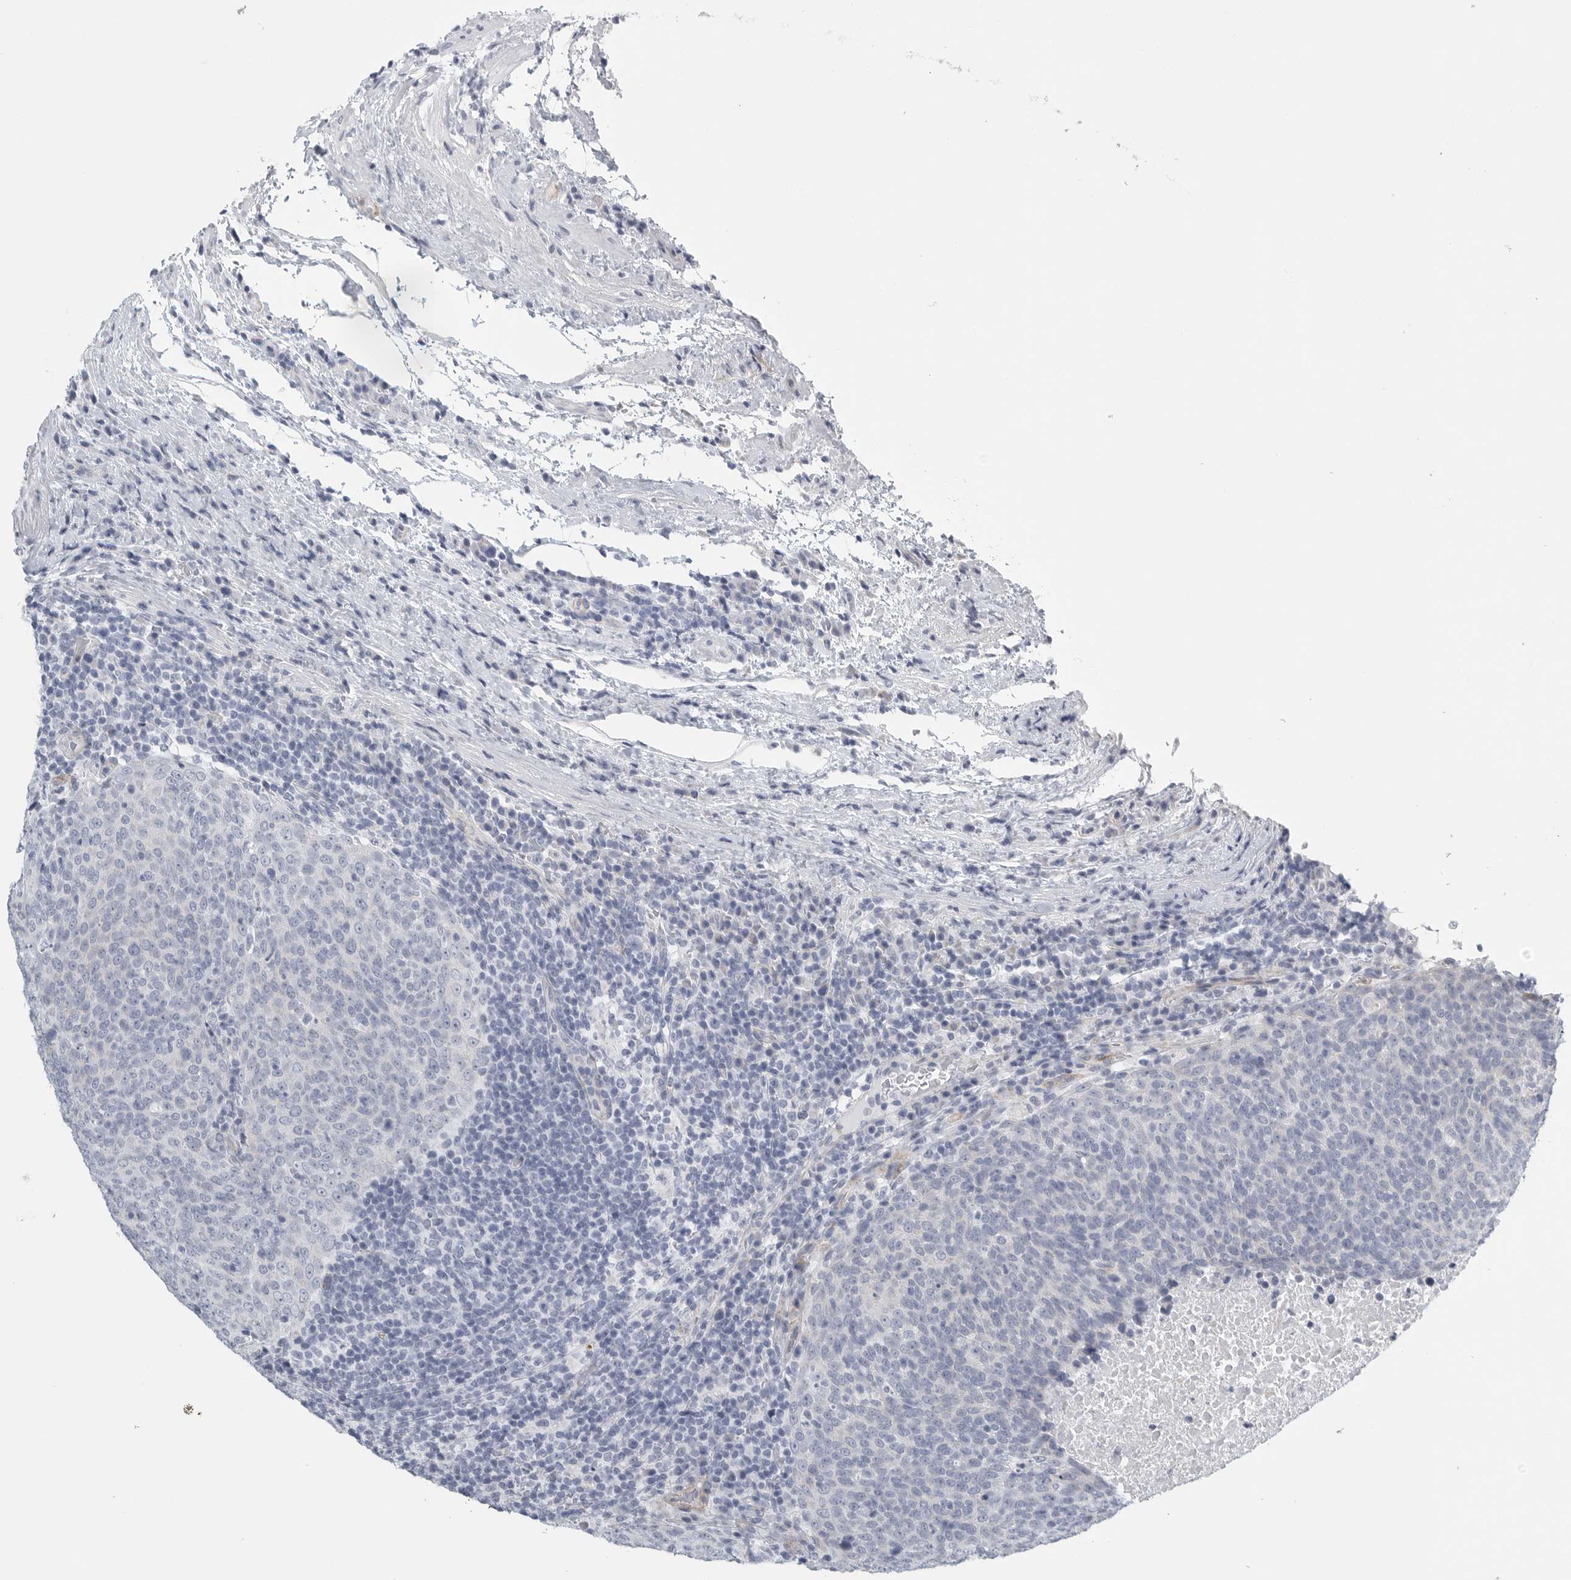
{"staining": {"intensity": "negative", "quantity": "none", "location": "none"}, "tissue": "head and neck cancer", "cell_type": "Tumor cells", "image_type": "cancer", "snomed": [{"axis": "morphology", "description": "Squamous cell carcinoma, NOS"}, {"axis": "morphology", "description": "Squamous cell carcinoma, metastatic, NOS"}, {"axis": "topography", "description": "Lymph node"}, {"axis": "topography", "description": "Head-Neck"}], "caption": "Immunohistochemistry image of head and neck squamous cell carcinoma stained for a protein (brown), which shows no staining in tumor cells.", "gene": "TNR", "patient": {"sex": "male", "age": 62}}